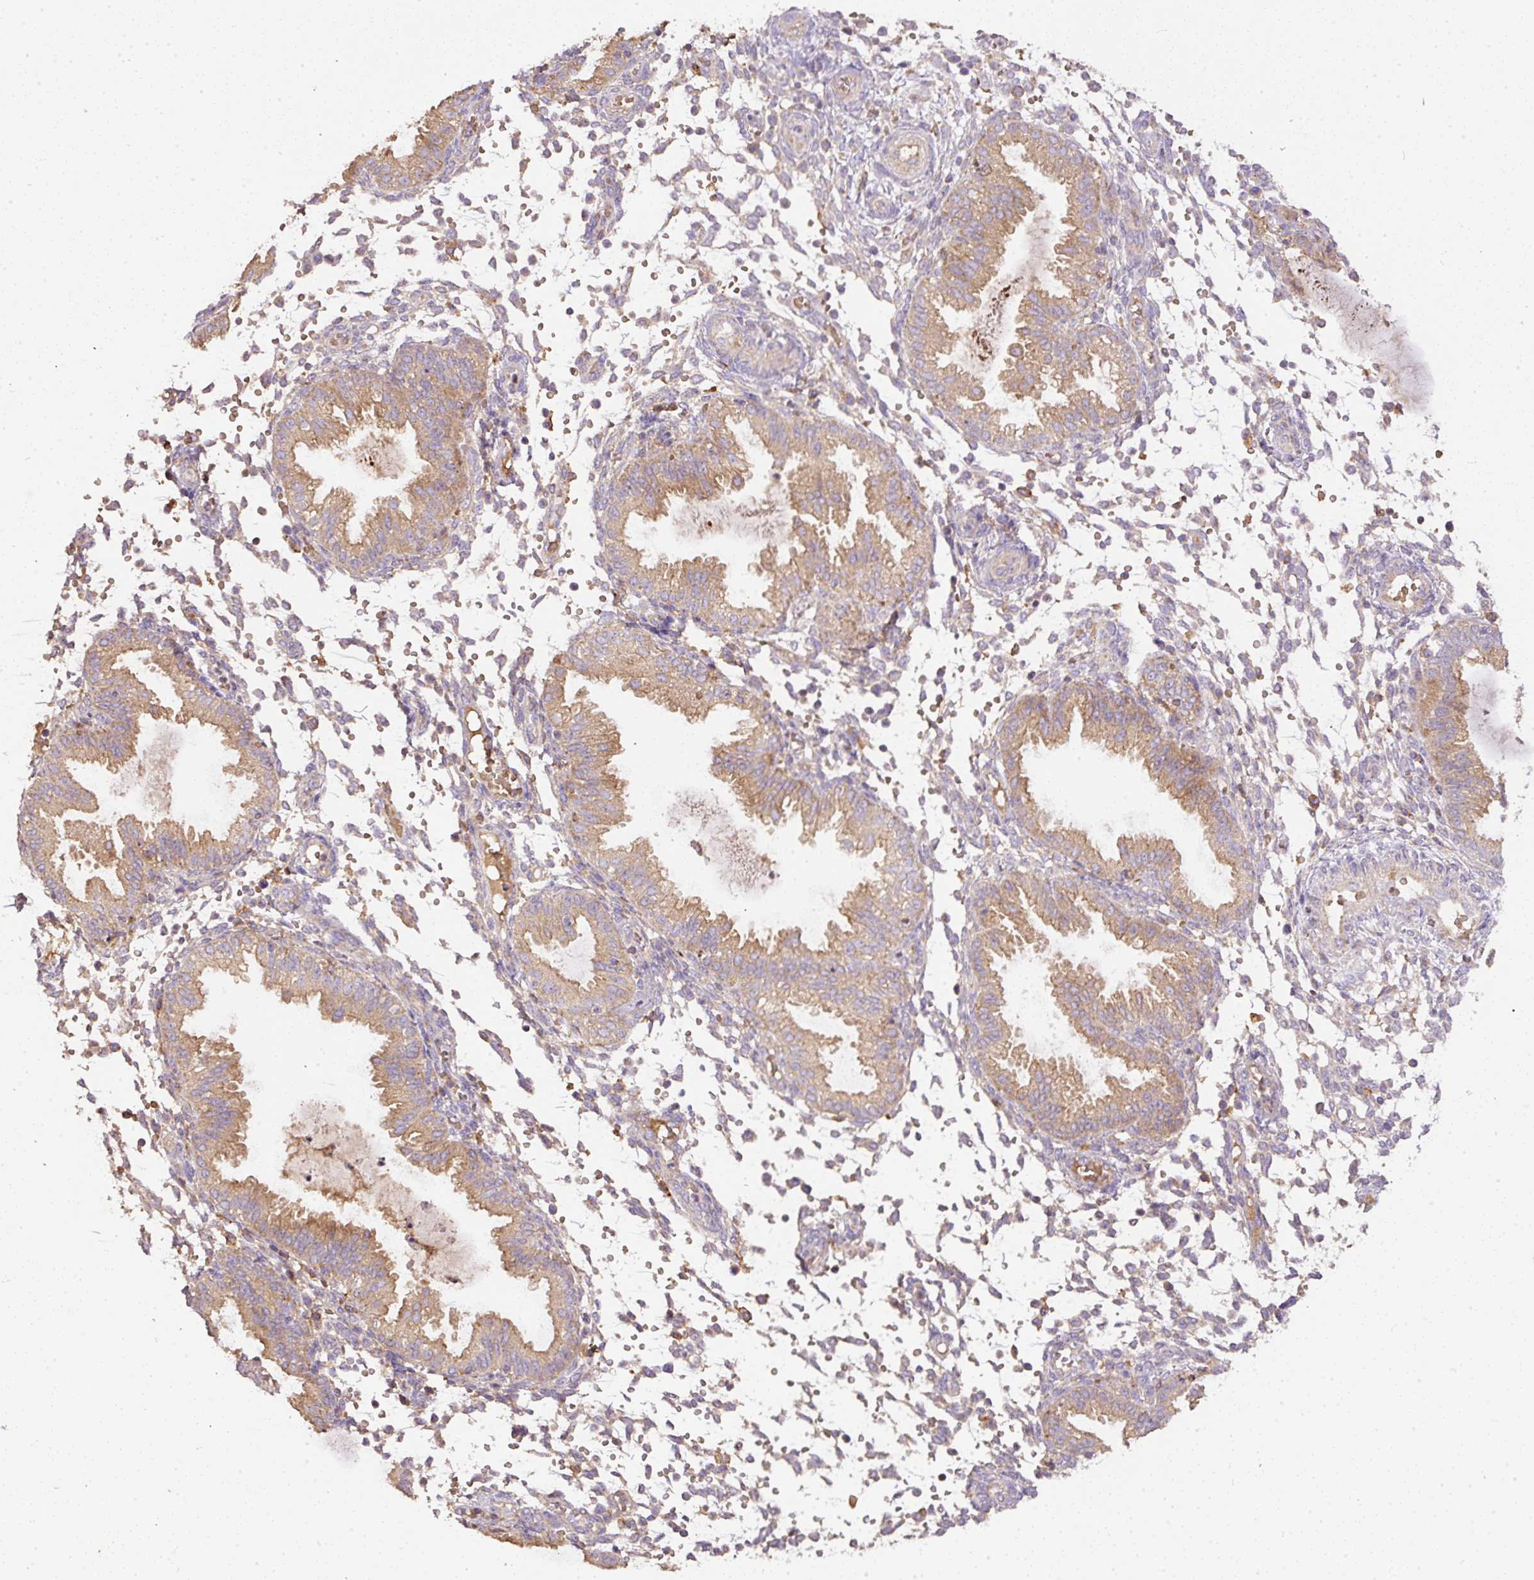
{"staining": {"intensity": "negative", "quantity": "none", "location": "none"}, "tissue": "endometrium", "cell_type": "Cells in endometrial stroma", "image_type": "normal", "snomed": [{"axis": "morphology", "description": "Normal tissue, NOS"}, {"axis": "topography", "description": "Endometrium"}], "caption": "An image of endometrium stained for a protein demonstrates no brown staining in cells in endometrial stroma.", "gene": "DAPK1", "patient": {"sex": "female", "age": 33}}